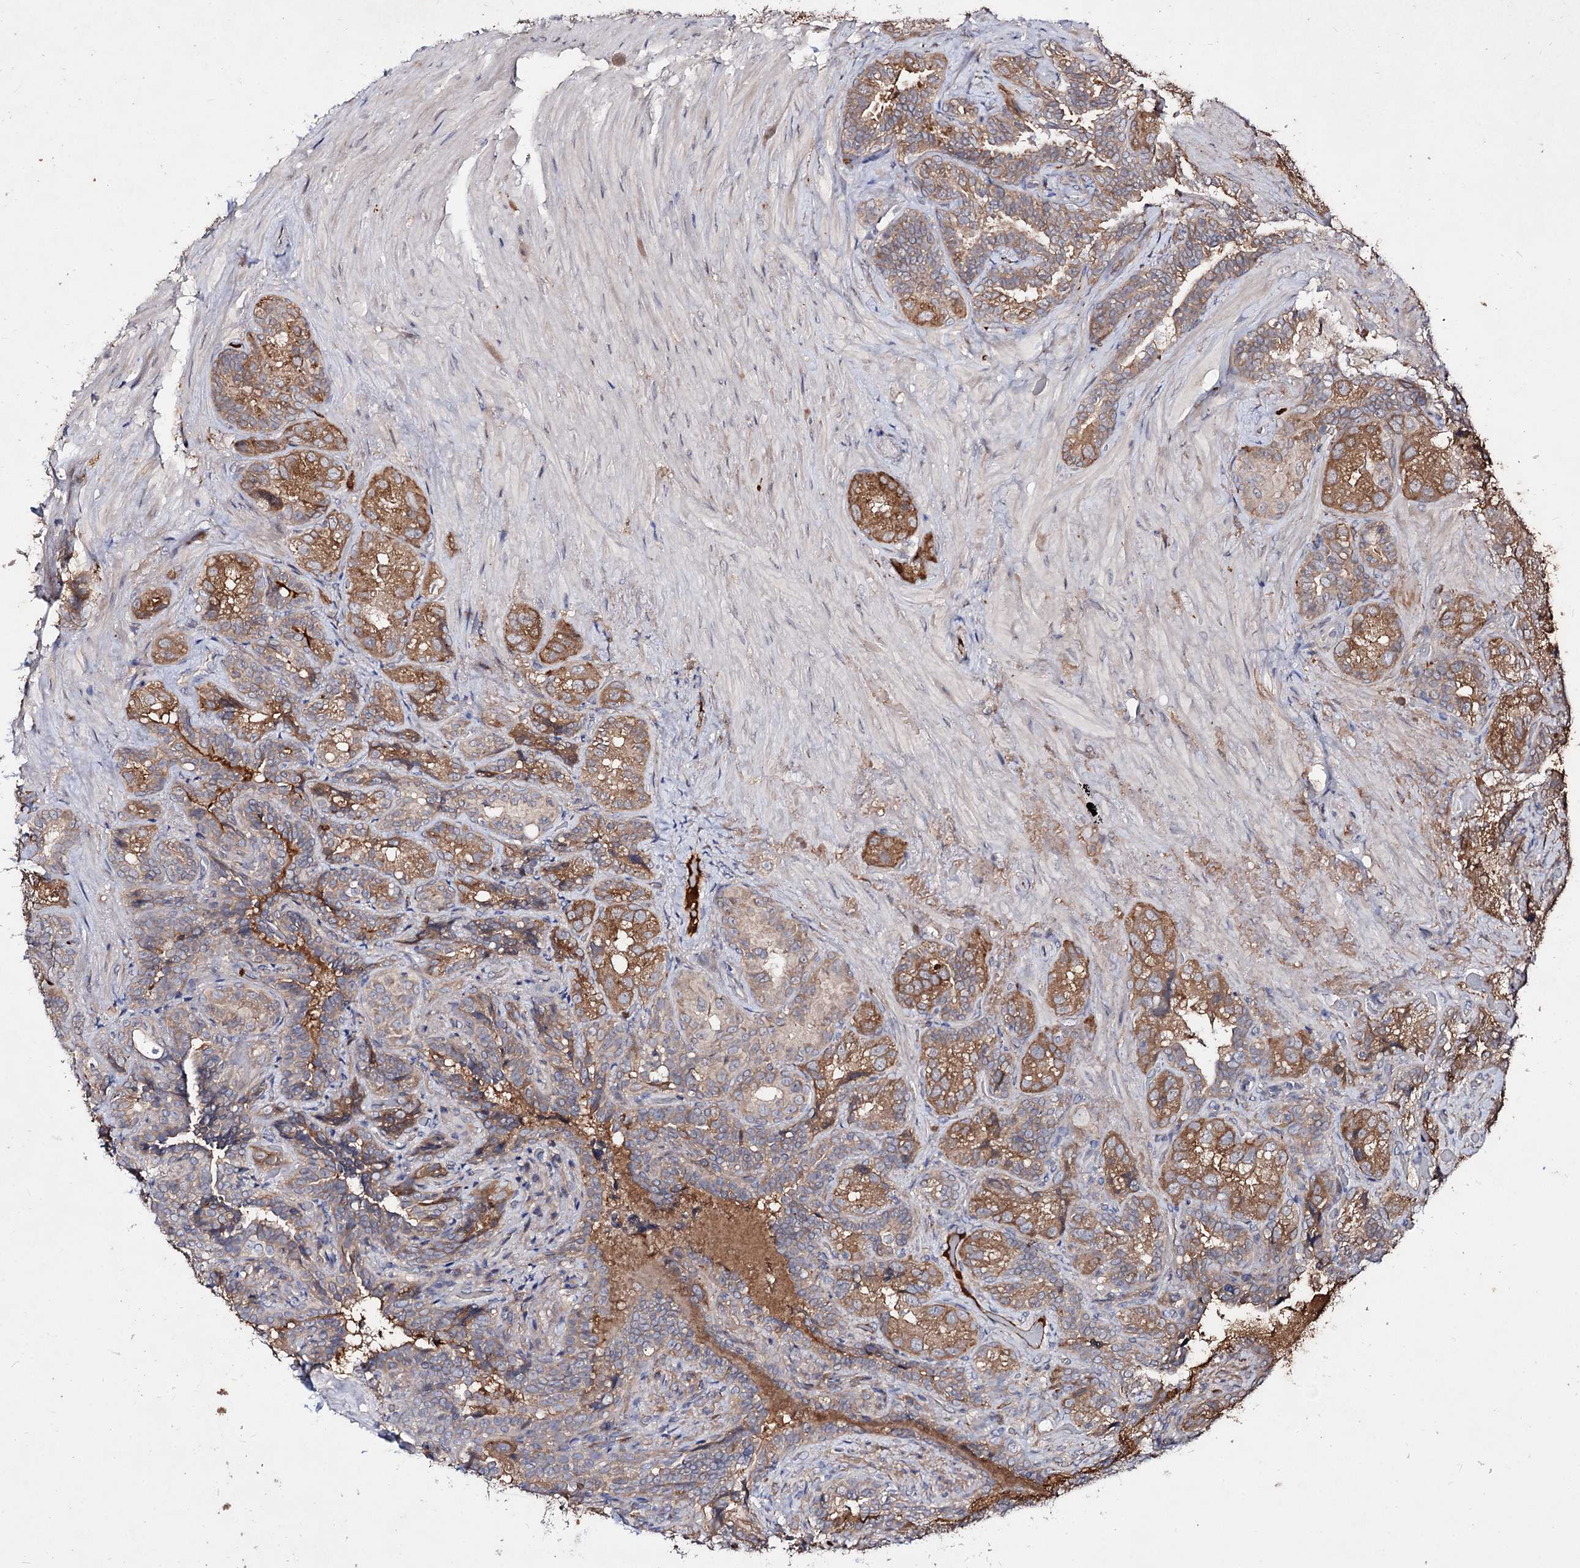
{"staining": {"intensity": "moderate", "quantity": ">75%", "location": "cytoplasmic/membranous"}, "tissue": "seminal vesicle", "cell_type": "Glandular cells", "image_type": "normal", "snomed": [{"axis": "morphology", "description": "Normal tissue, NOS"}, {"axis": "topography", "description": "Seminal veicle"}, {"axis": "topography", "description": "Peripheral nerve tissue"}], "caption": "Approximately >75% of glandular cells in benign seminal vesicle reveal moderate cytoplasmic/membranous protein staining as visualized by brown immunohistochemical staining.", "gene": "ARFIP2", "patient": {"sex": "male", "age": 67}}